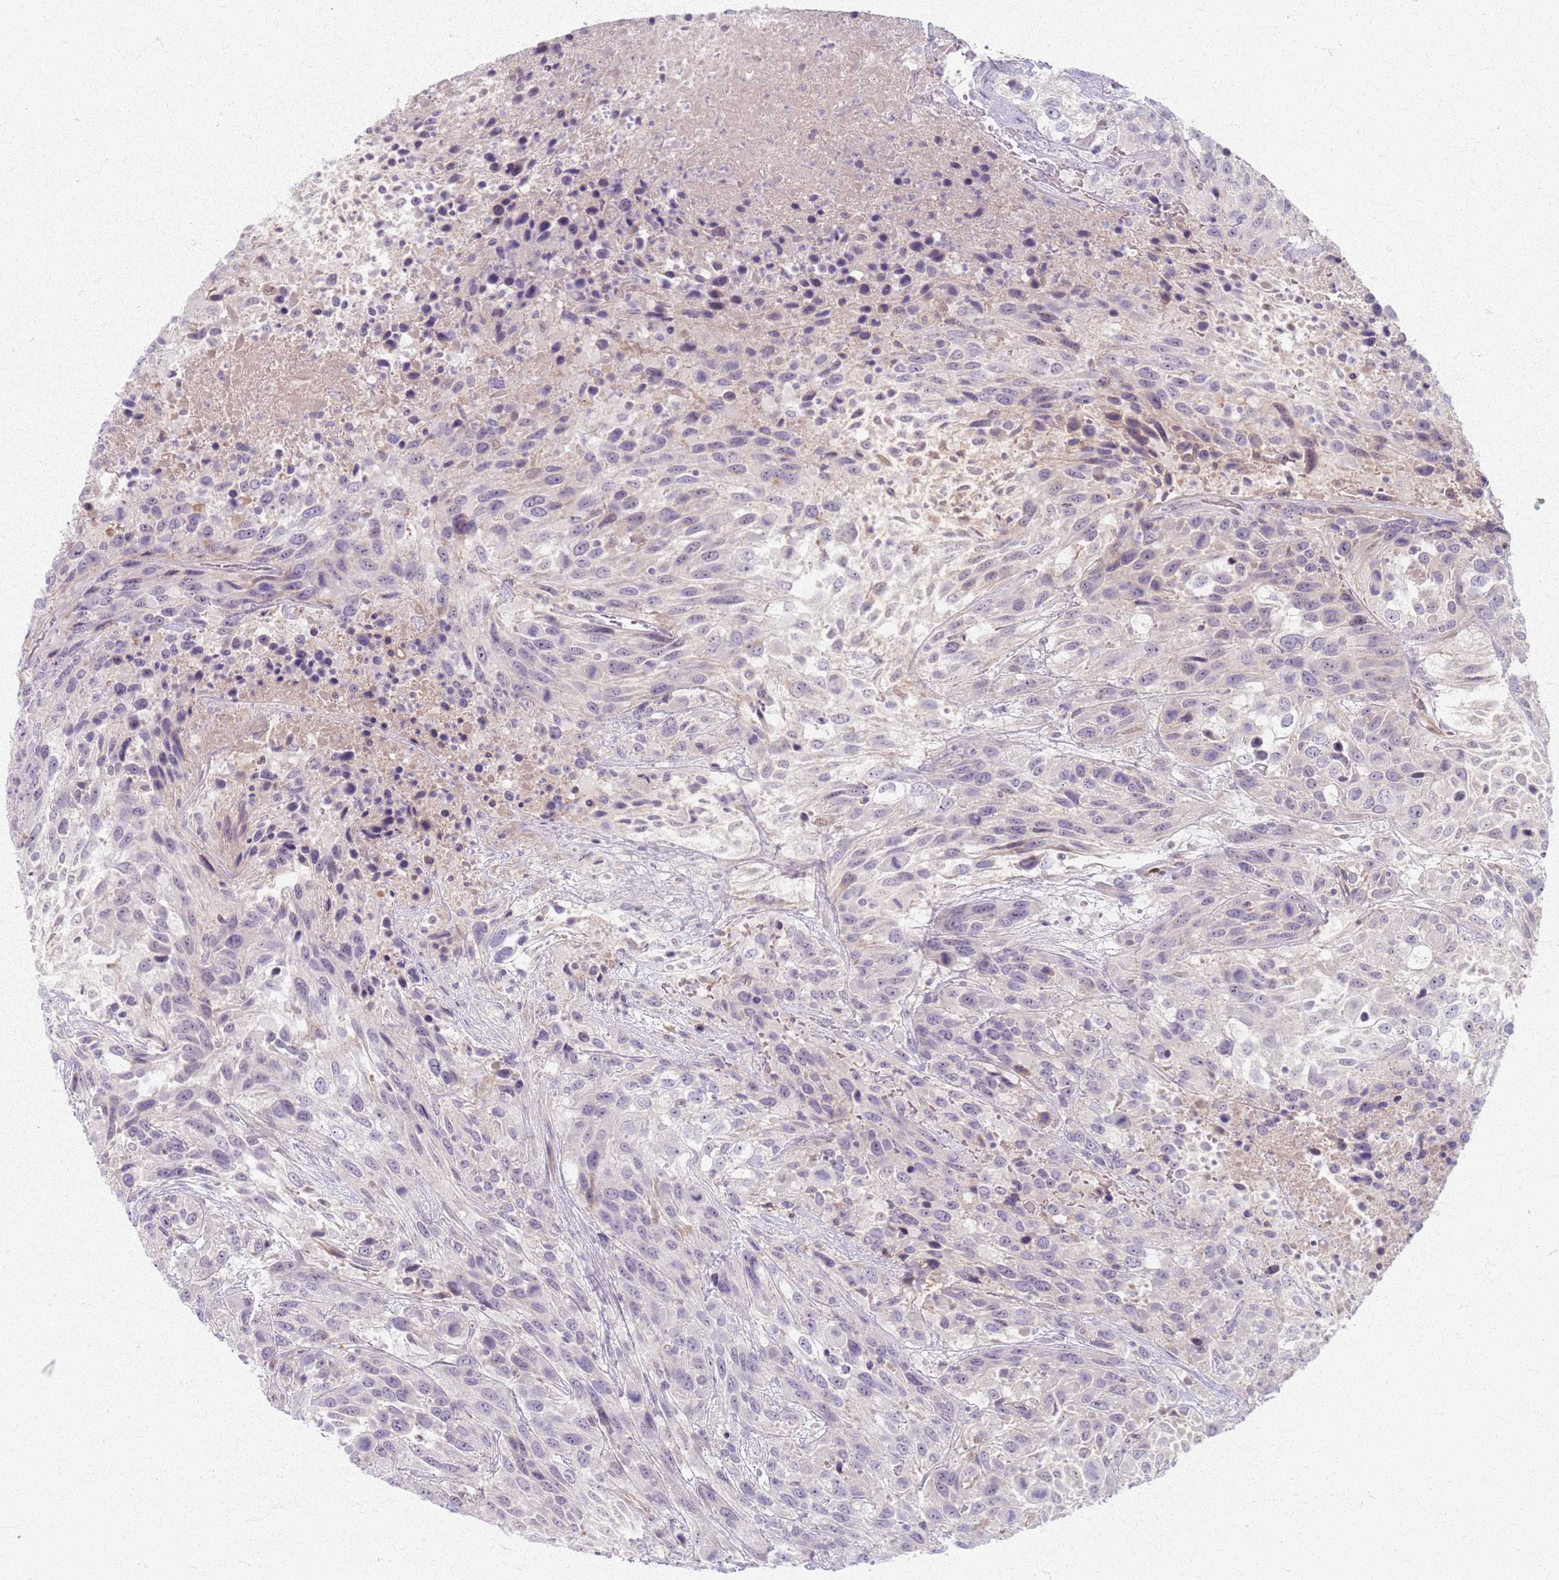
{"staining": {"intensity": "negative", "quantity": "none", "location": "none"}, "tissue": "urothelial cancer", "cell_type": "Tumor cells", "image_type": "cancer", "snomed": [{"axis": "morphology", "description": "Urothelial carcinoma, High grade"}, {"axis": "topography", "description": "Urinary bladder"}], "caption": "Urothelial cancer stained for a protein using IHC shows no positivity tumor cells.", "gene": "CRIPT", "patient": {"sex": "female", "age": 70}}